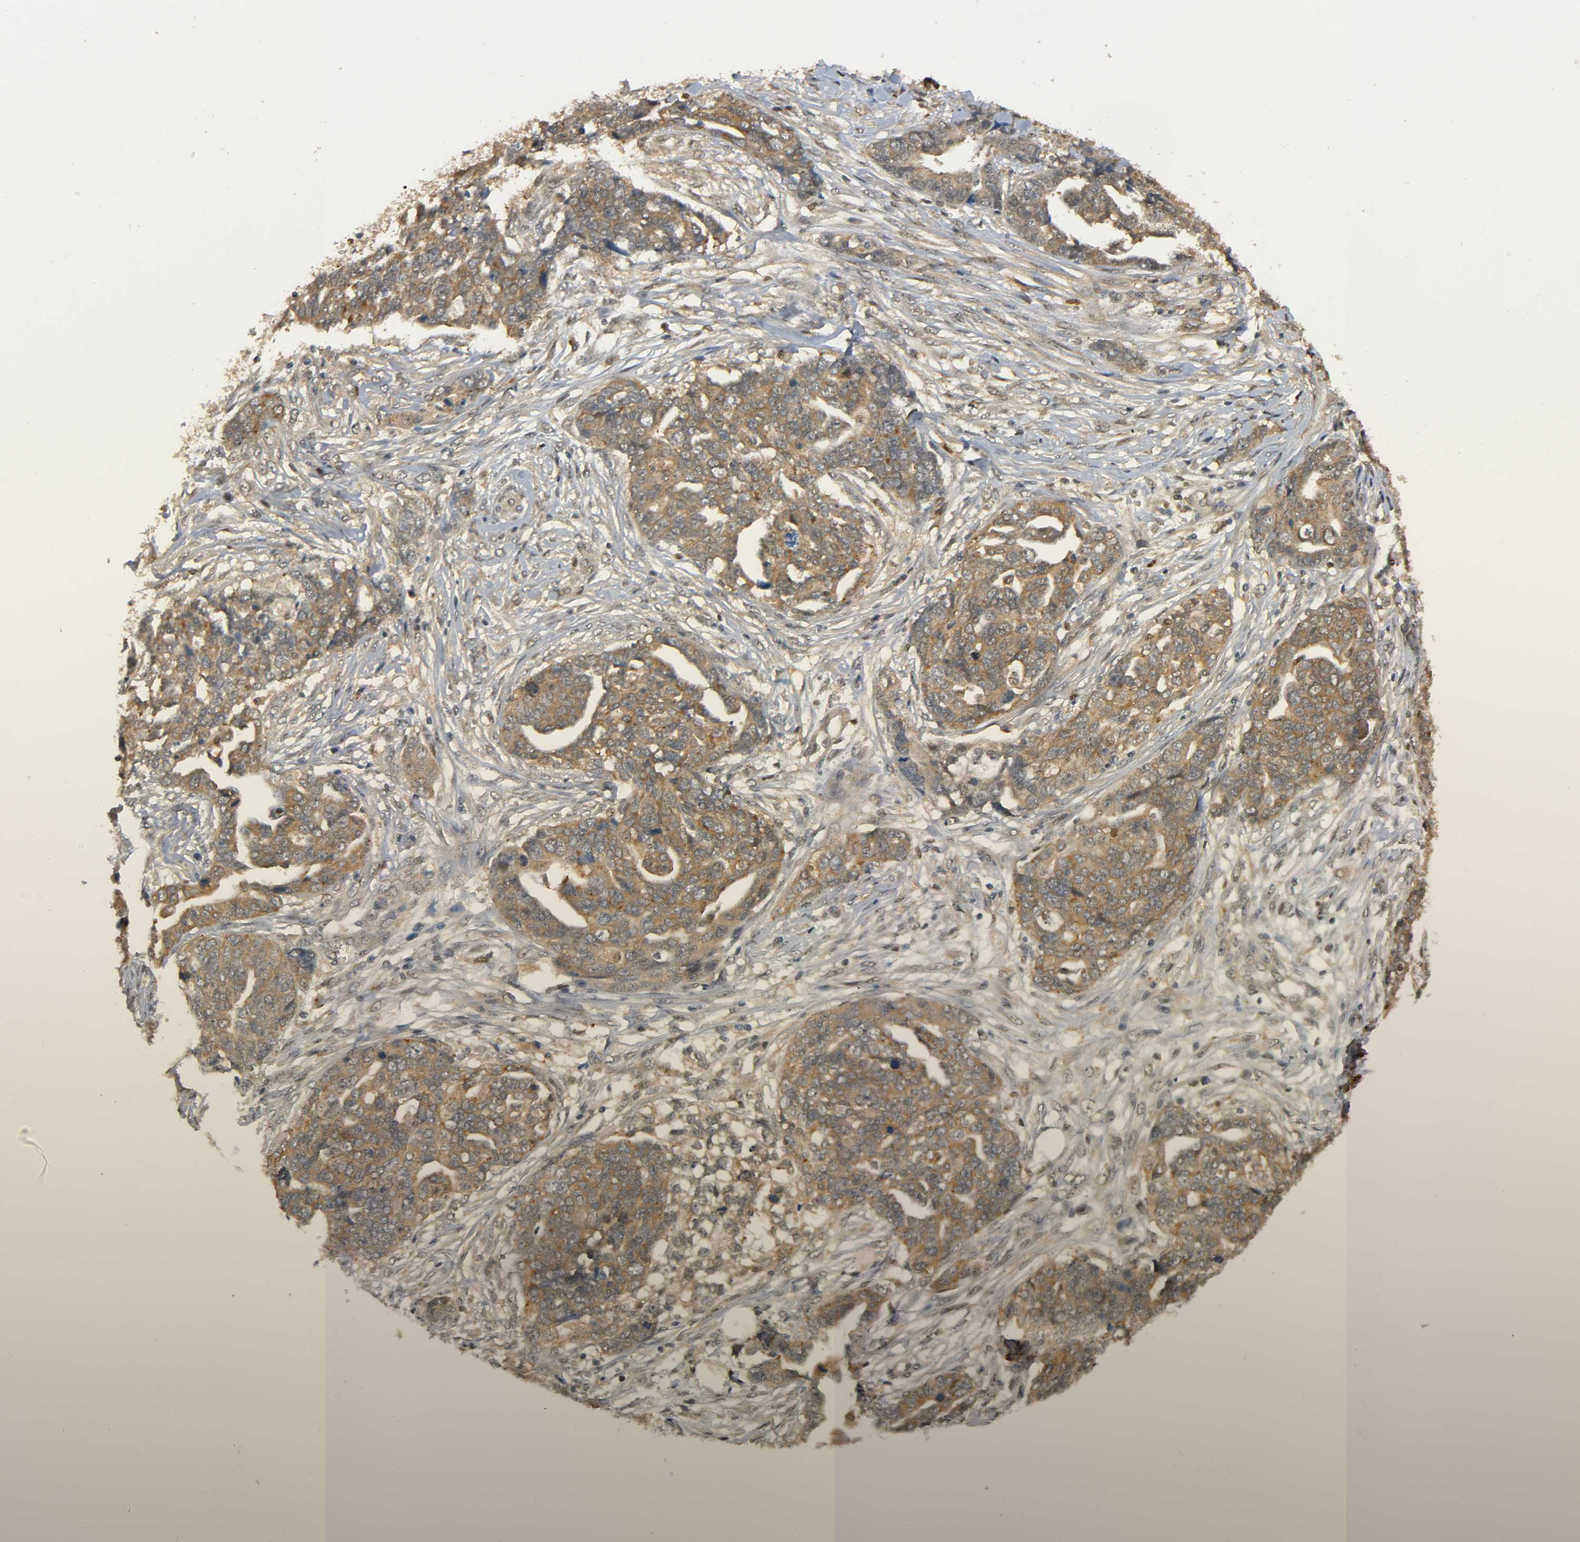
{"staining": {"intensity": "moderate", "quantity": ">75%", "location": "cytoplasmic/membranous"}, "tissue": "ovarian cancer", "cell_type": "Tumor cells", "image_type": "cancer", "snomed": [{"axis": "morphology", "description": "Normal tissue, NOS"}, {"axis": "morphology", "description": "Cystadenocarcinoma, serous, NOS"}, {"axis": "topography", "description": "Fallopian tube"}, {"axis": "topography", "description": "Ovary"}], "caption": "A histopathology image of human ovarian serous cystadenocarcinoma stained for a protein exhibits moderate cytoplasmic/membranous brown staining in tumor cells.", "gene": "ZFPM2", "patient": {"sex": "female", "age": 56}}